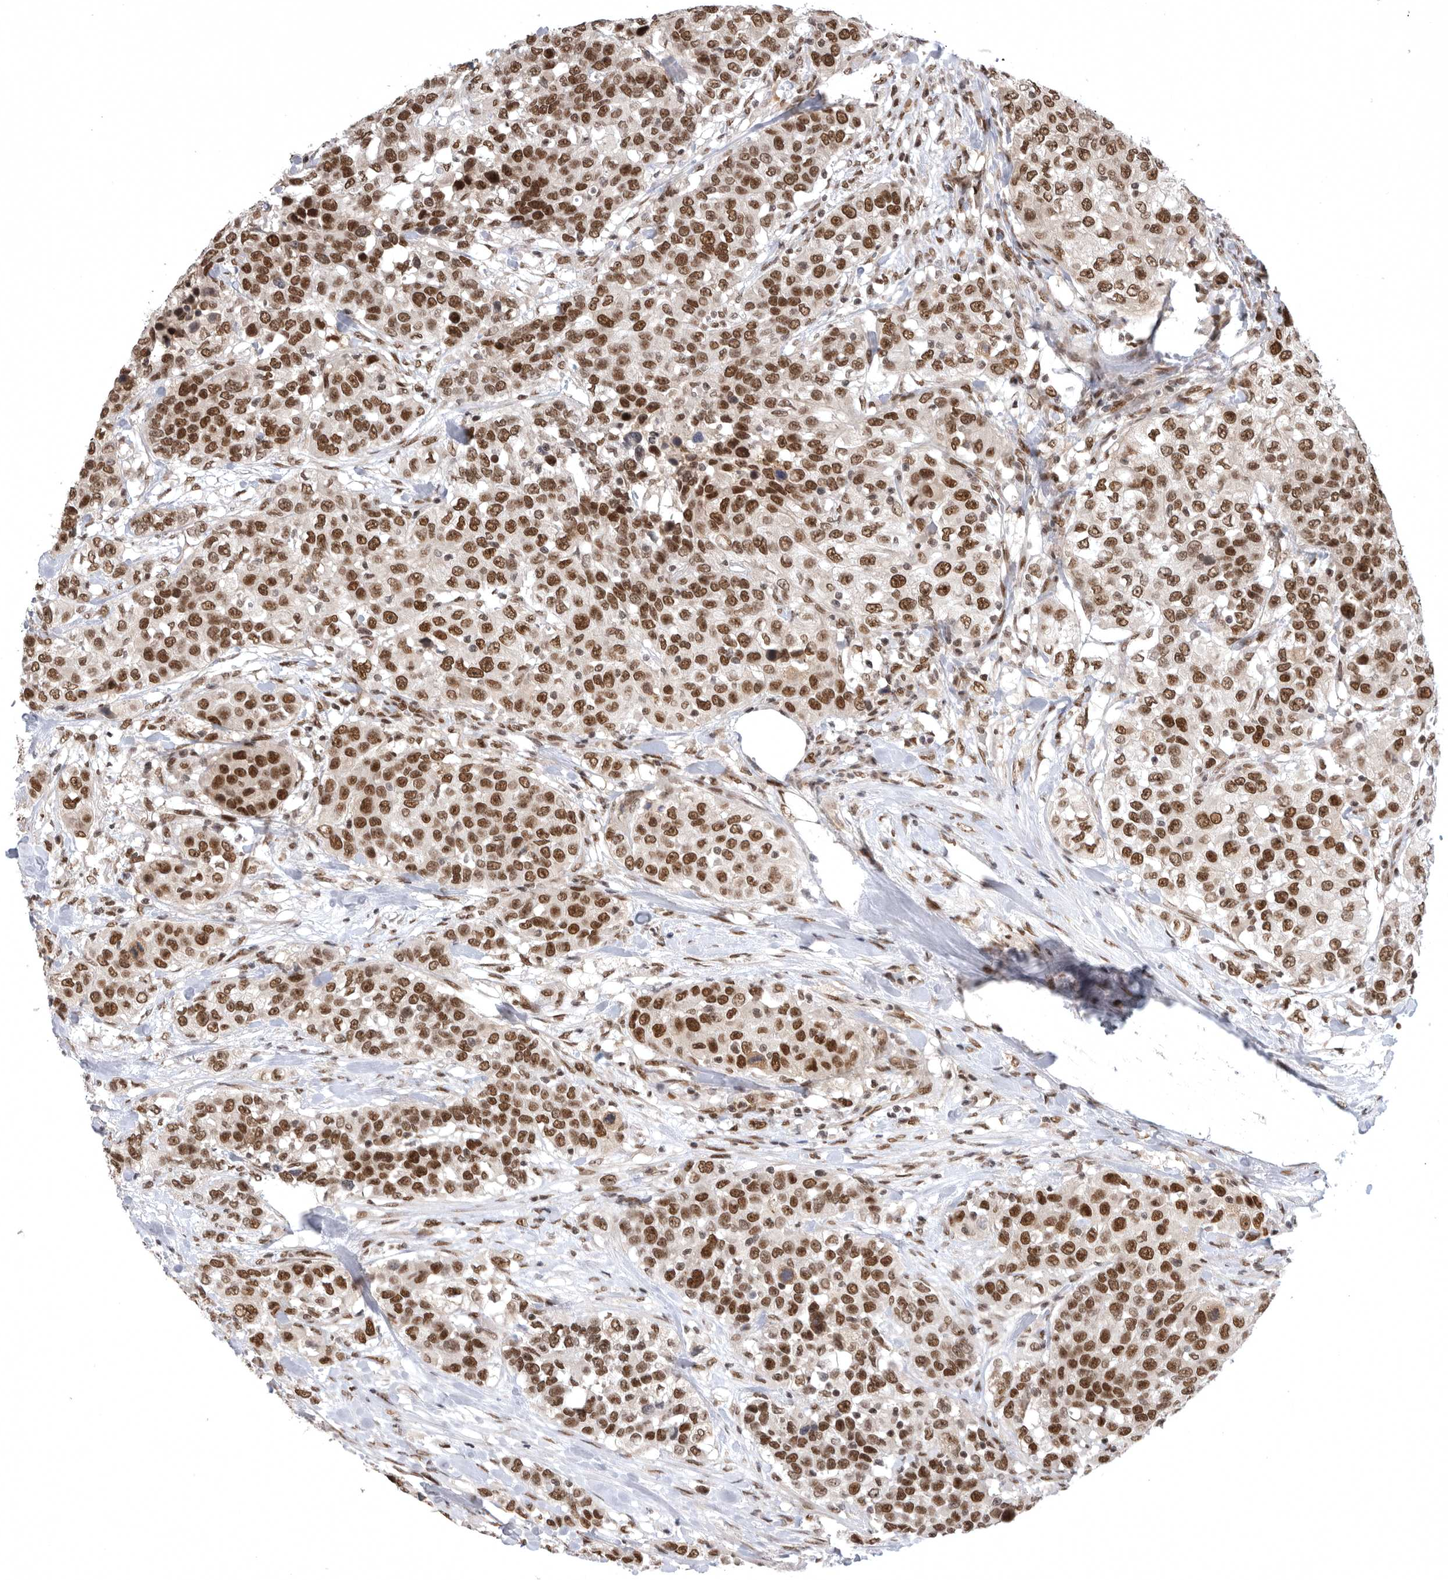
{"staining": {"intensity": "strong", "quantity": ">75%", "location": "nuclear"}, "tissue": "urothelial cancer", "cell_type": "Tumor cells", "image_type": "cancer", "snomed": [{"axis": "morphology", "description": "Urothelial carcinoma, High grade"}, {"axis": "topography", "description": "Urinary bladder"}], "caption": "Immunohistochemistry (IHC) micrograph of neoplastic tissue: high-grade urothelial carcinoma stained using immunohistochemistry (IHC) shows high levels of strong protein expression localized specifically in the nuclear of tumor cells, appearing as a nuclear brown color.", "gene": "ZNF830", "patient": {"sex": "female", "age": 80}}